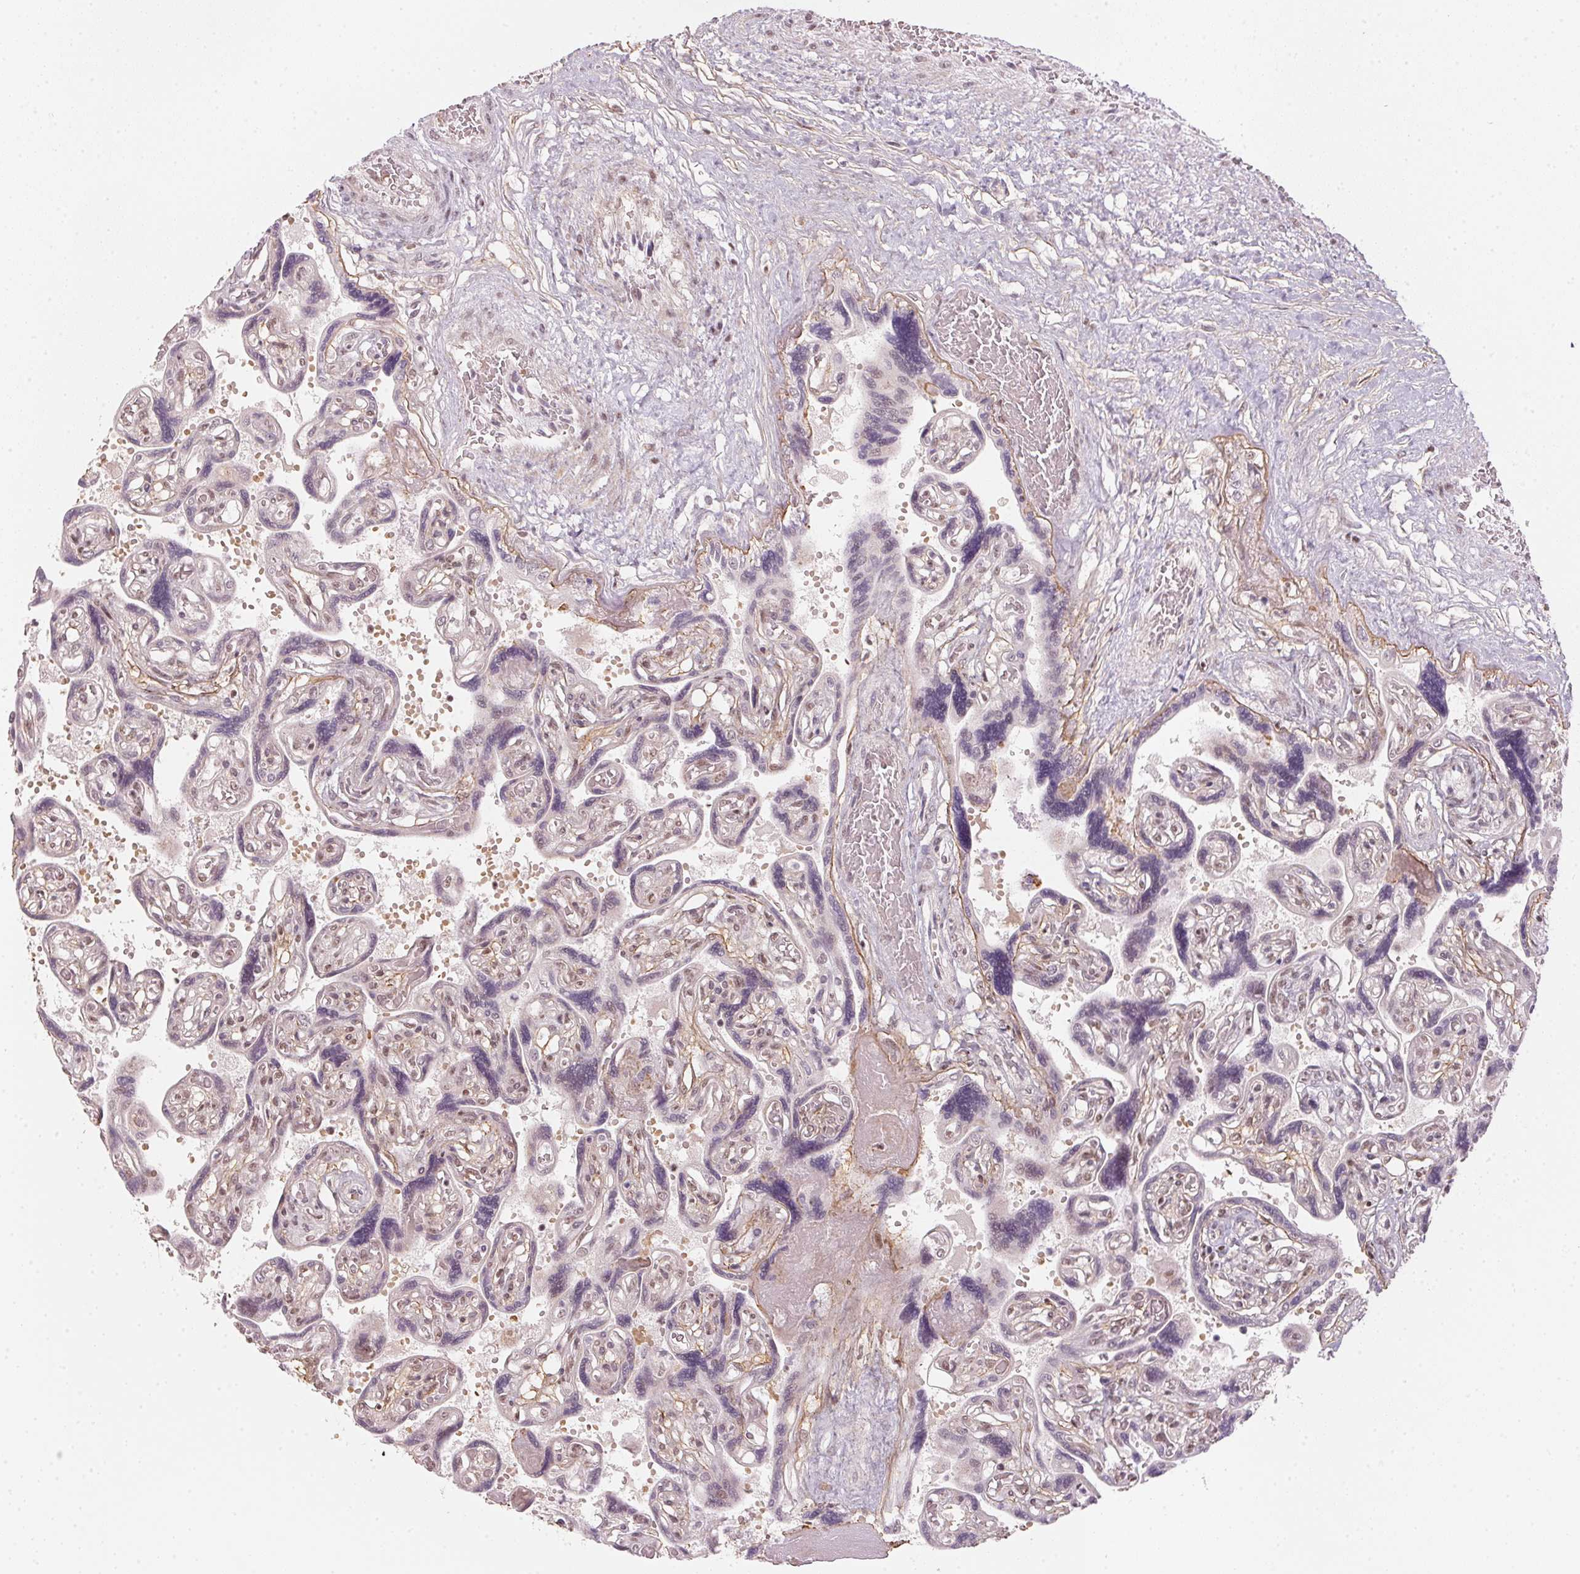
{"staining": {"intensity": "weak", "quantity": ">75%", "location": "nuclear"}, "tissue": "placenta", "cell_type": "Decidual cells", "image_type": "normal", "snomed": [{"axis": "morphology", "description": "Normal tissue, NOS"}, {"axis": "topography", "description": "Placenta"}], "caption": "Protein expression by immunohistochemistry demonstrates weak nuclear positivity in approximately >75% of decidual cells in unremarkable placenta. (Stains: DAB in brown, nuclei in blue, Microscopy: brightfield microscopy at high magnification).", "gene": "KAT6A", "patient": {"sex": "female", "age": 32}}